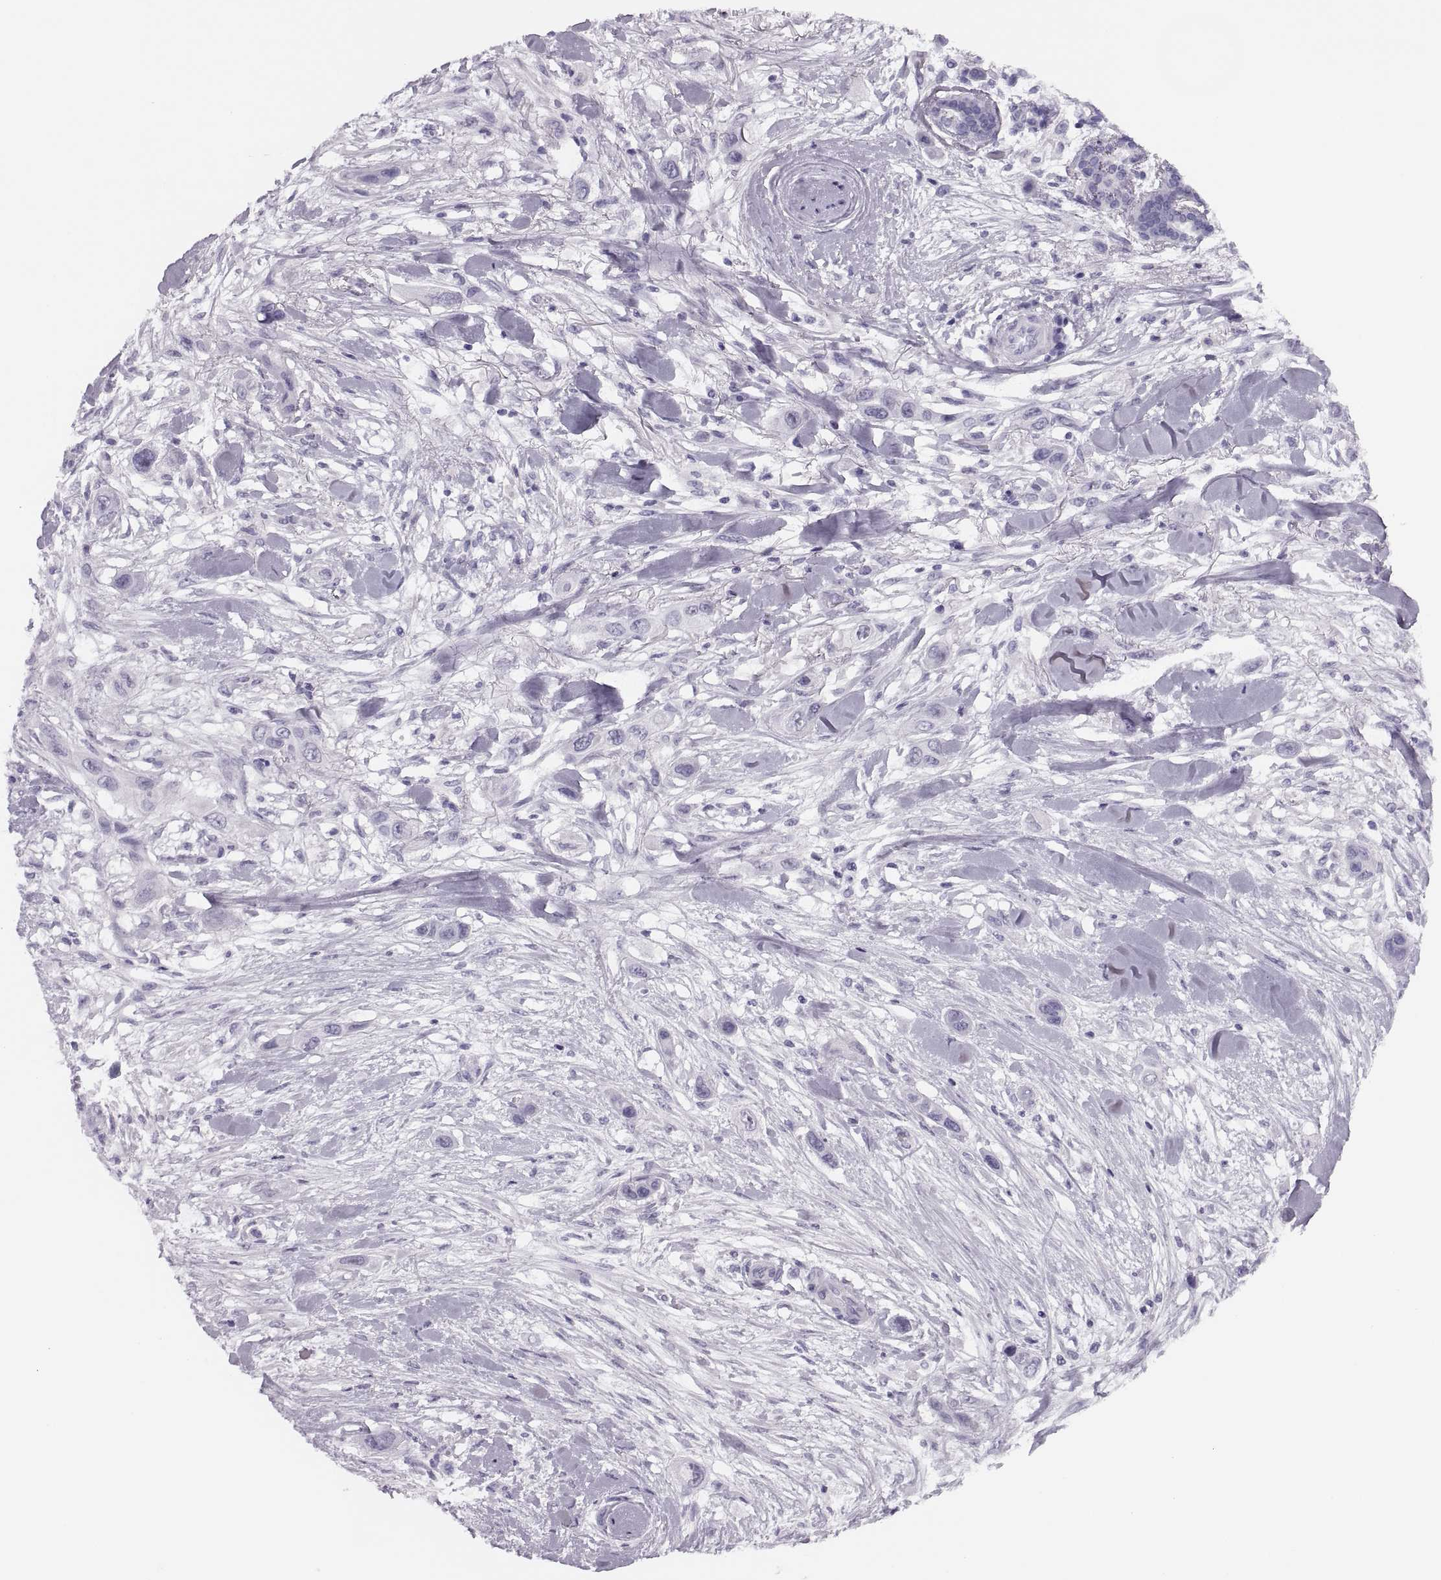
{"staining": {"intensity": "negative", "quantity": "none", "location": "none"}, "tissue": "skin cancer", "cell_type": "Tumor cells", "image_type": "cancer", "snomed": [{"axis": "morphology", "description": "Squamous cell carcinoma, NOS"}, {"axis": "topography", "description": "Skin"}], "caption": "Immunohistochemistry (IHC) micrograph of skin squamous cell carcinoma stained for a protein (brown), which displays no positivity in tumor cells.", "gene": "FAM24A", "patient": {"sex": "male", "age": 79}}